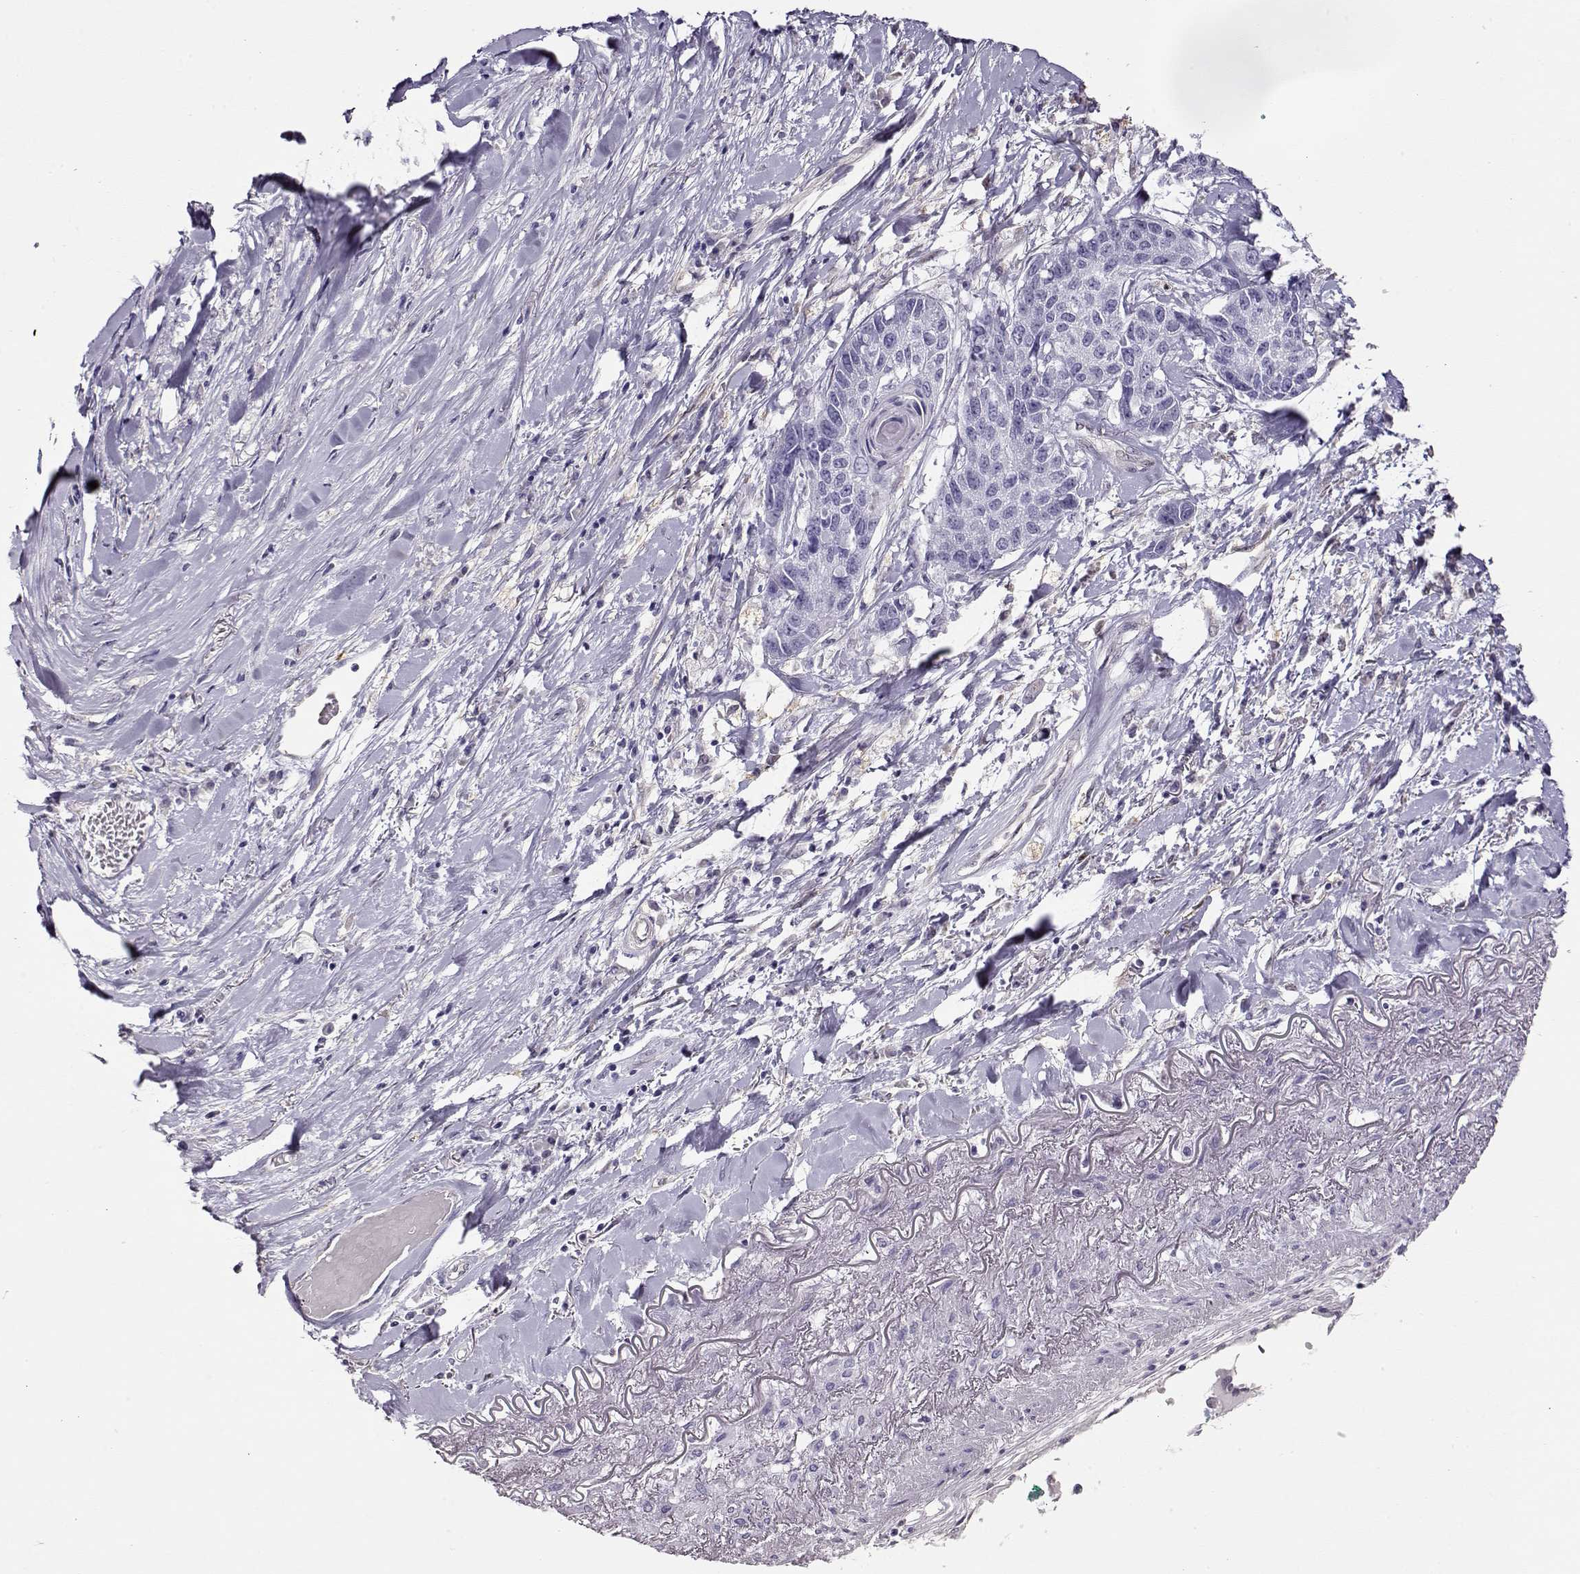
{"staining": {"intensity": "negative", "quantity": "none", "location": "none"}, "tissue": "lung cancer", "cell_type": "Tumor cells", "image_type": "cancer", "snomed": [{"axis": "morphology", "description": "Squamous cell carcinoma, NOS"}, {"axis": "topography", "description": "Lung"}], "caption": "A micrograph of squamous cell carcinoma (lung) stained for a protein demonstrates no brown staining in tumor cells.", "gene": "CCR8", "patient": {"sex": "male", "age": 73}}